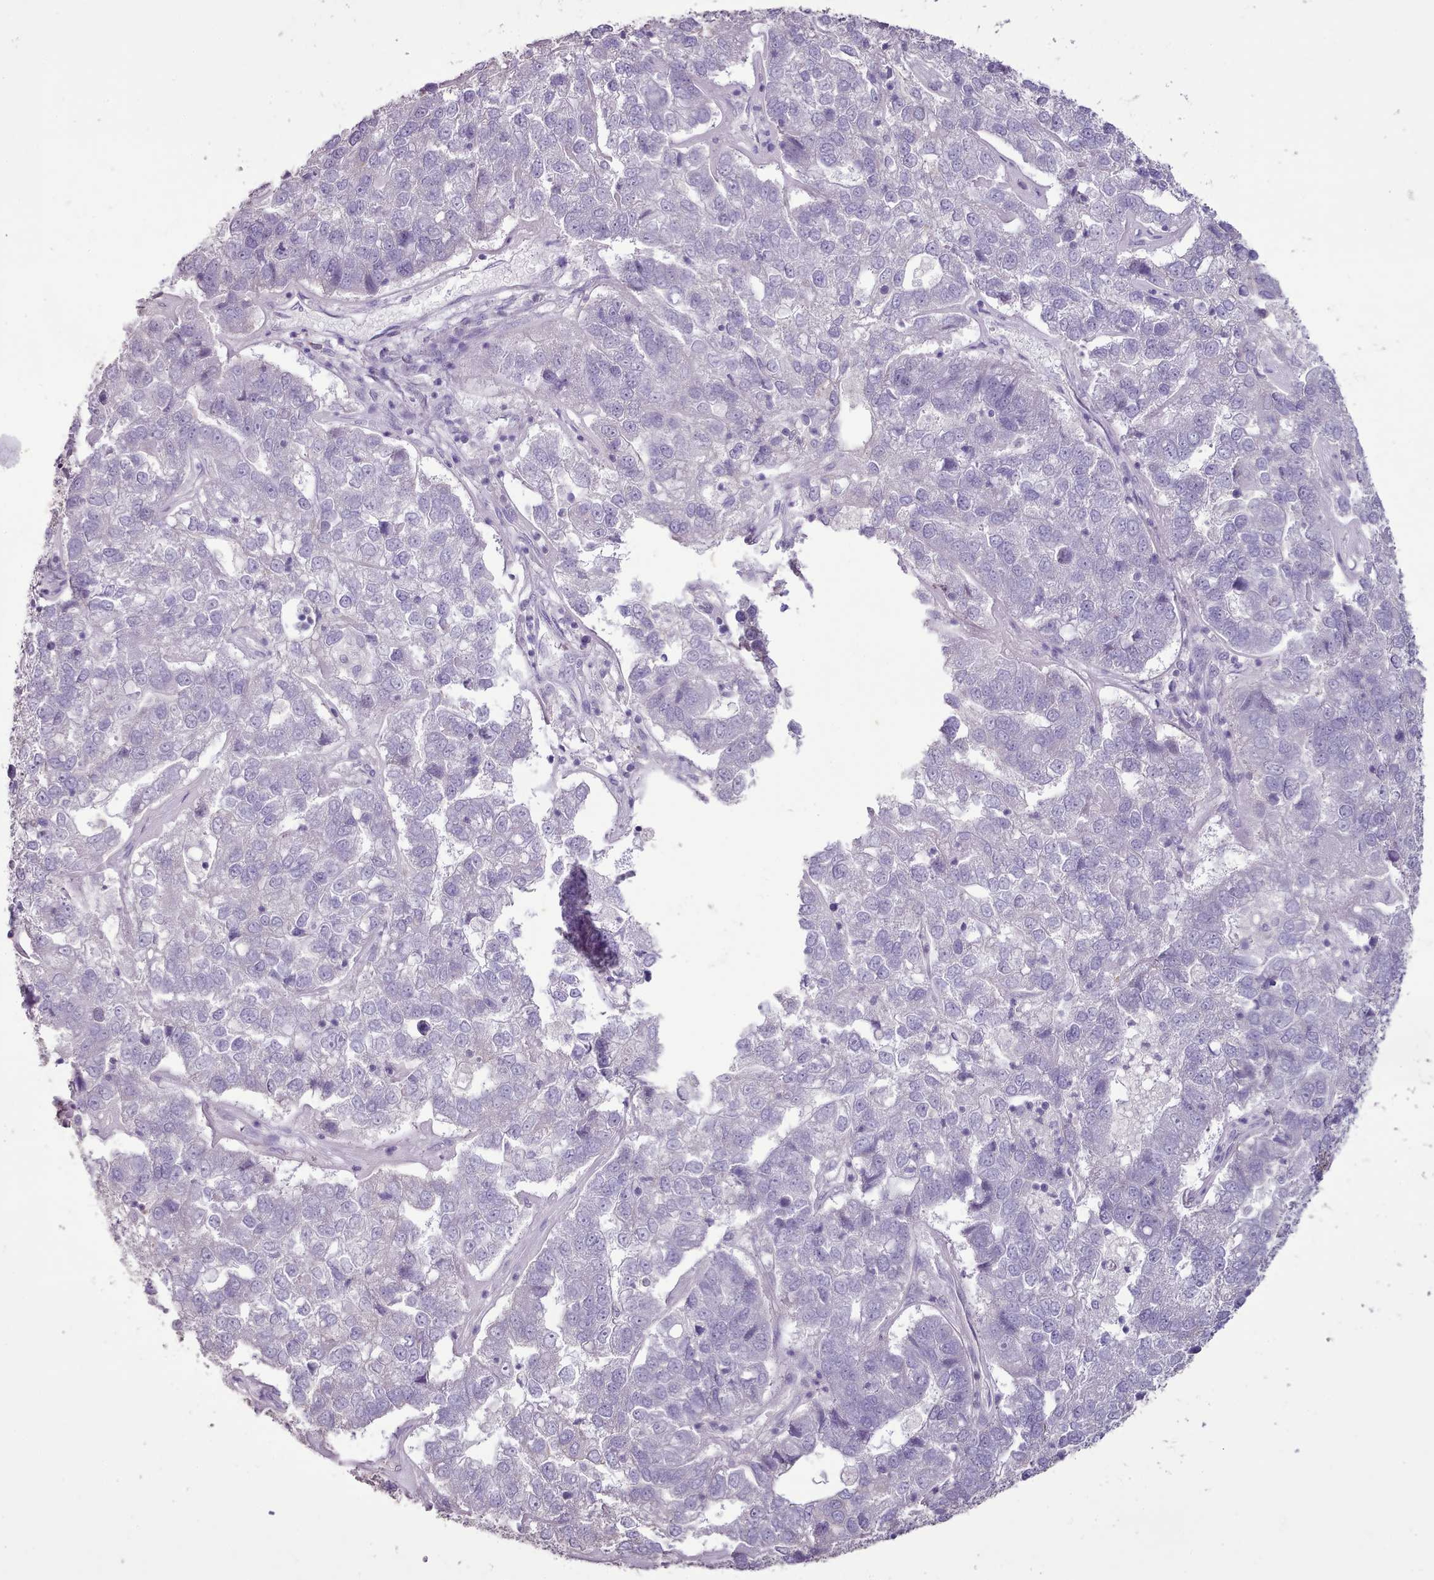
{"staining": {"intensity": "negative", "quantity": "none", "location": "none"}, "tissue": "pancreatic cancer", "cell_type": "Tumor cells", "image_type": "cancer", "snomed": [{"axis": "morphology", "description": "Adenocarcinoma, NOS"}, {"axis": "topography", "description": "Pancreas"}], "caption": "IHC photomicrograph of adenocarcinoma (pancreatic) stained for a protein (brown), which shows no expression in tumor cells.", "gene": "BLOC1S2", "patient": {"sex": "female", "age": 61}}